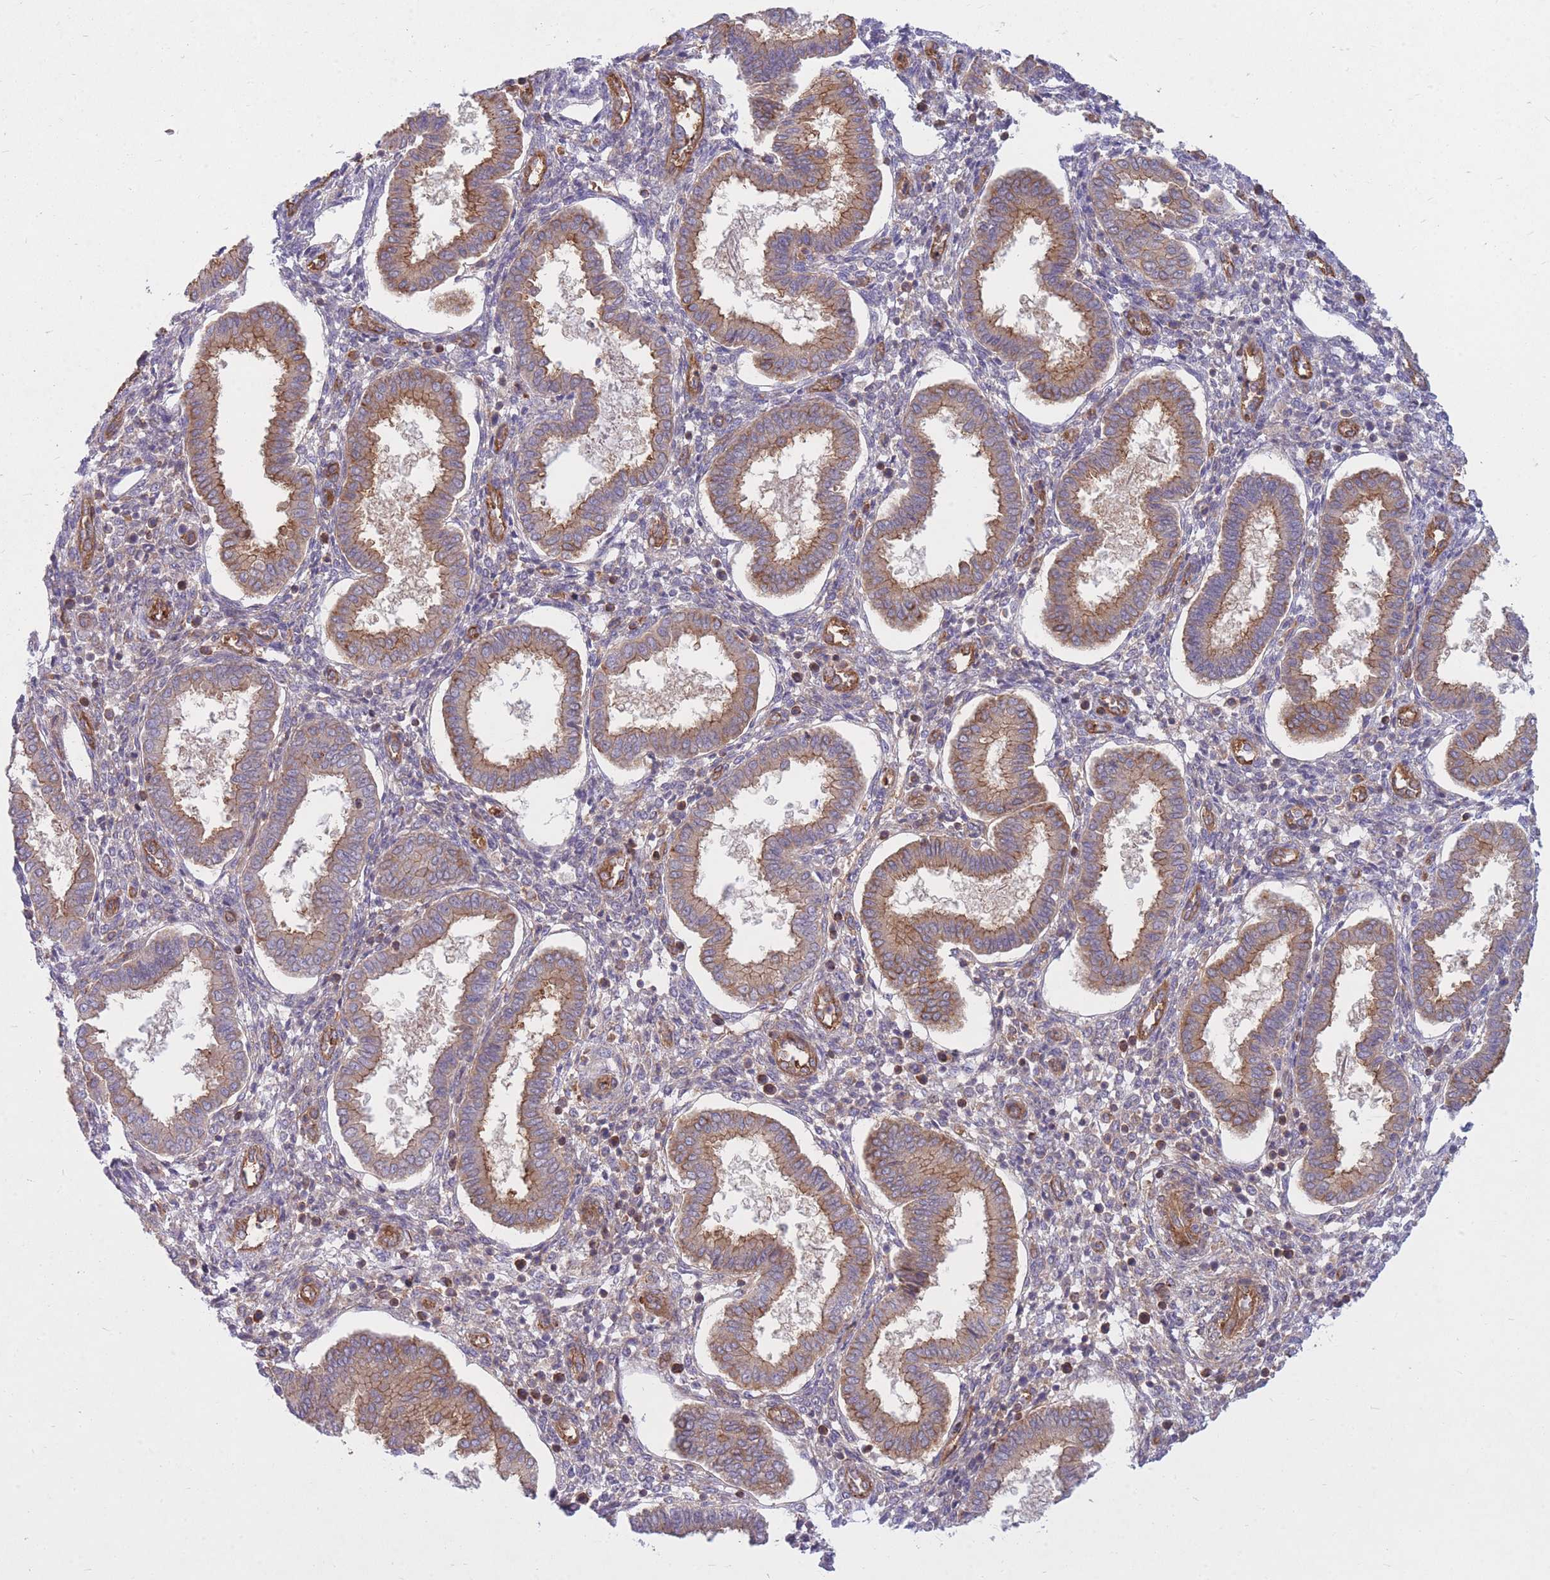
{"staining": {"intensity": "weak", "quantity": "25%-75%", "location": "cytoplasmic/membranous"}, "tissue": "endometrium", "cell_type": "Cells in endometrial stroma", "image_type": "normal", "snomed": [{"axis": "morphology", "description": "Normal tissue, NOS"}, {"axis": "topography", "description": "Endometrium"}], "caption": "The histopathology image shows a brown stain indicating the presence of a protein in the cytoplasmic/membranous of cells in endometrial stroma in endometrium. The staining was performed using DAB (3,3'-diaminobenzidine), with brown indicating positive protein expression. Nuclei are stained blue with hematoxylin.", "gene": "GGA1", "patient": {"sex": "female", "age": 24}}